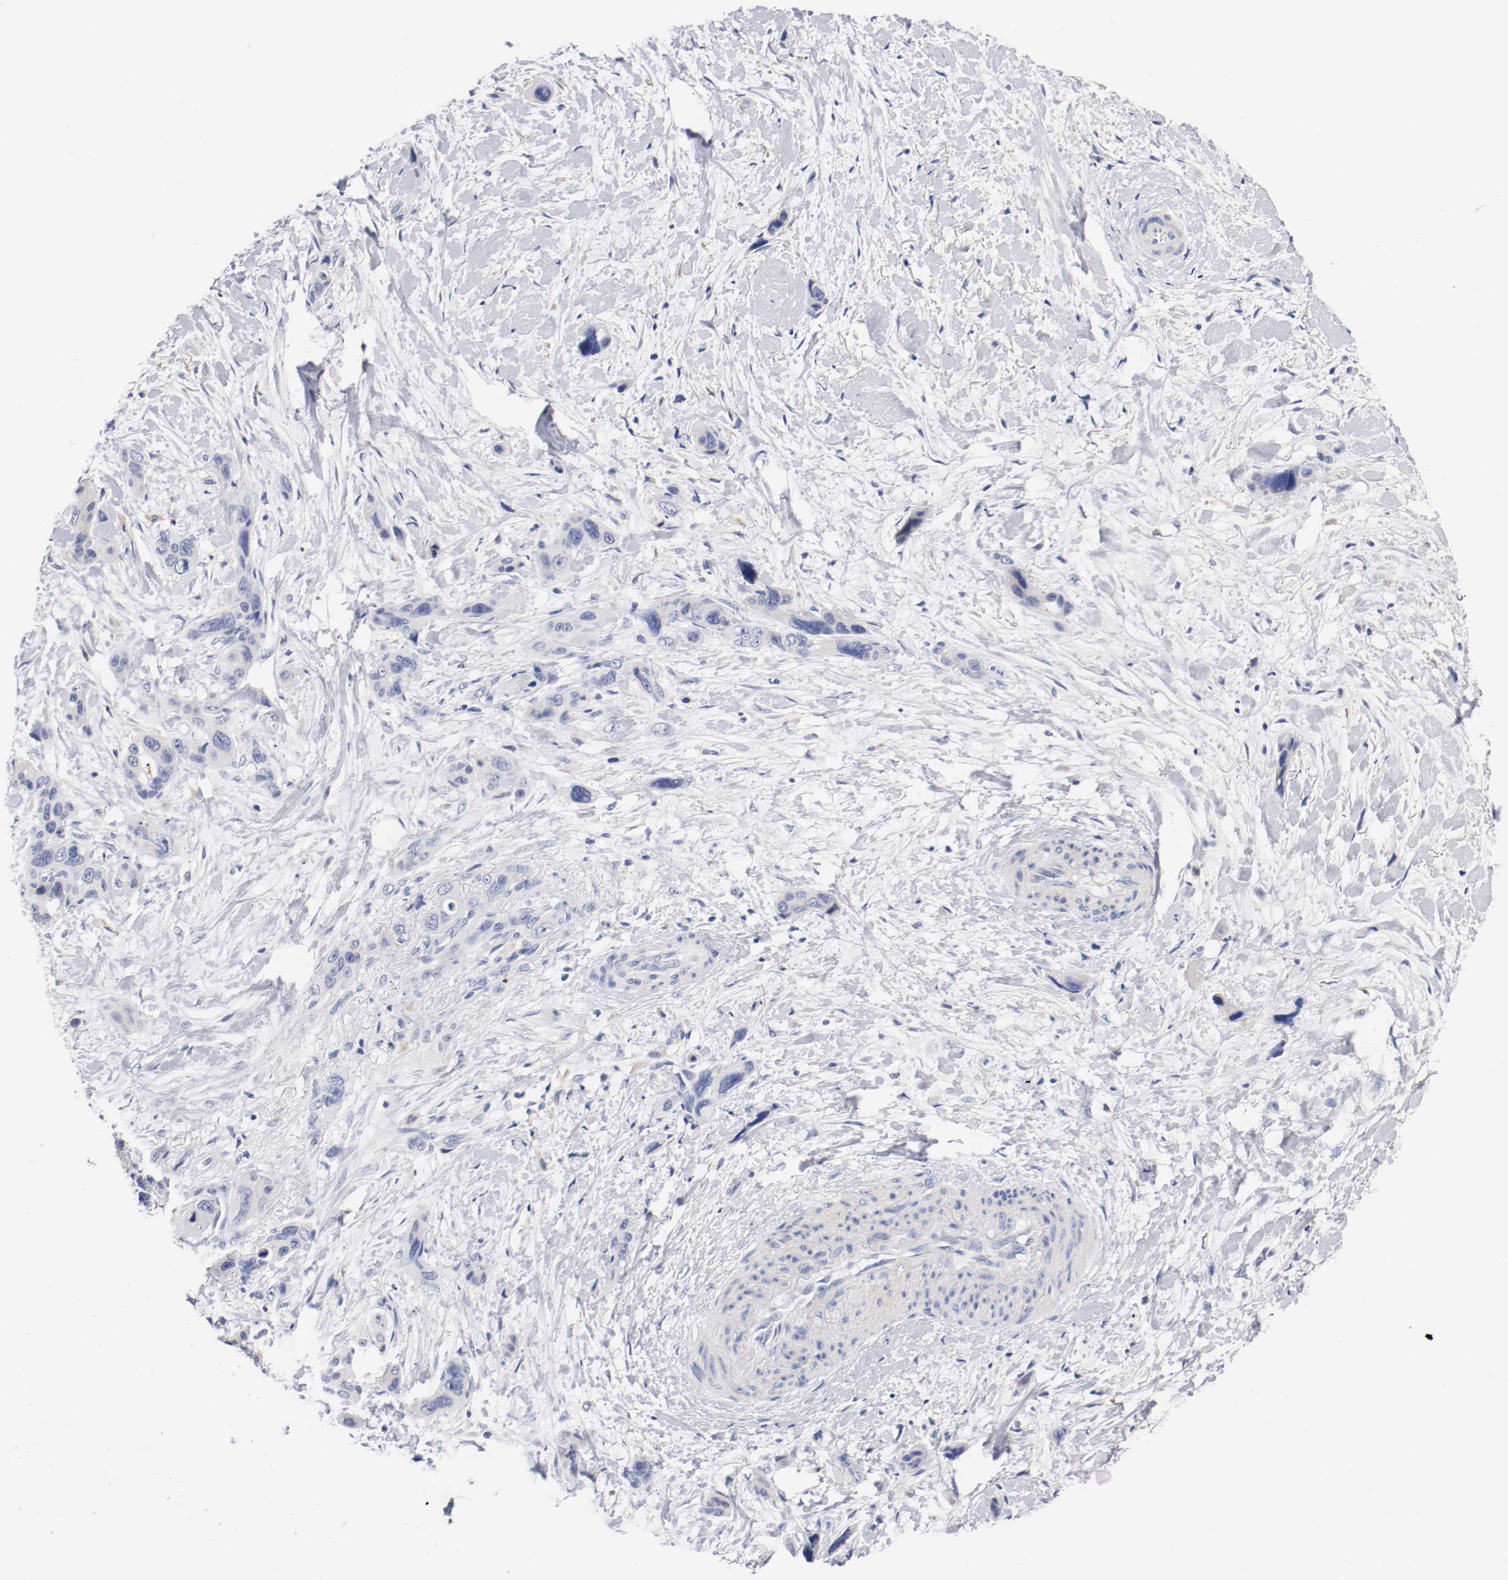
{"staining": {"intensity": "negative", "quantity": "none", "location": "none"}, "tissue": "pancreatic cancer", "cell_type": "Tumor cells", "image_type": "cancer", "snomed": [{"axis": "morphology", "description": "Adenocarcinoma, NOS"}, {"axis": "topography", "description": "Pancreas"}], "caption": "A high-resolution histopathology image shows IHC staining of pancreatic adenocarcinoma, which reveals no significant staining in tumor cells.", "gene": "FGFBP1", "patient": {"sex": "male", "age": 46}}